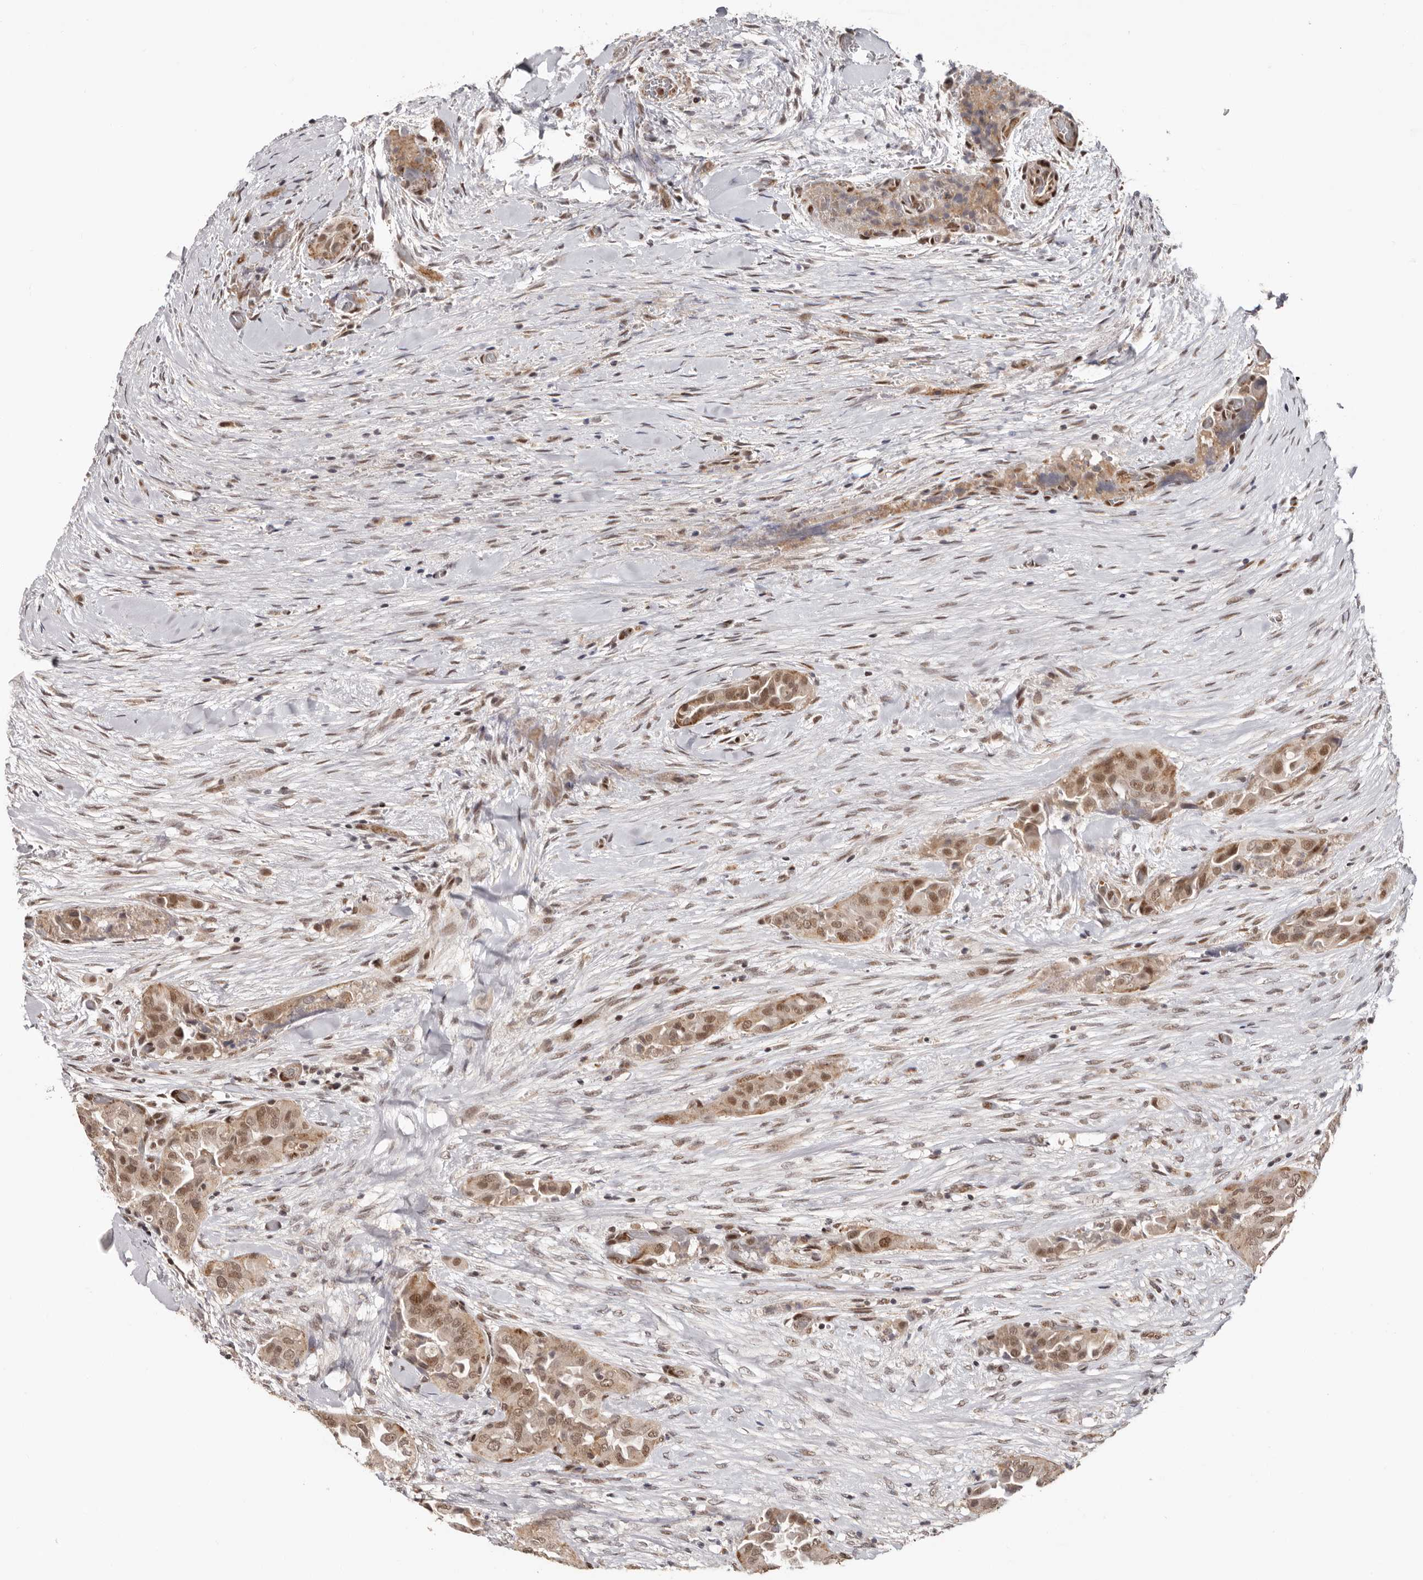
{"staining": {"intensity": "moderate", "quantity": ">75%", "location": "cytoplasmic/membranous,nuclear"}, "tissue": "thyroid cancer", "cell_type": "Tumor cells", "image_type": "cancer", "snomed": [{"axis": "morphology", "description": "Papillary adenocarcinoma, NOS"}, {"axis": "topography", "description": "Thyroid gland"}], "caption": "This is a photomicrograph of immunohistochemistry (IHC) staining of thyroid cancer, which shows moderate staining in the cytoplasmic/membranous and nuclear of tumor cells.", "gene": "SMAD7", "patient": {"sex": "female", "age": 59}}